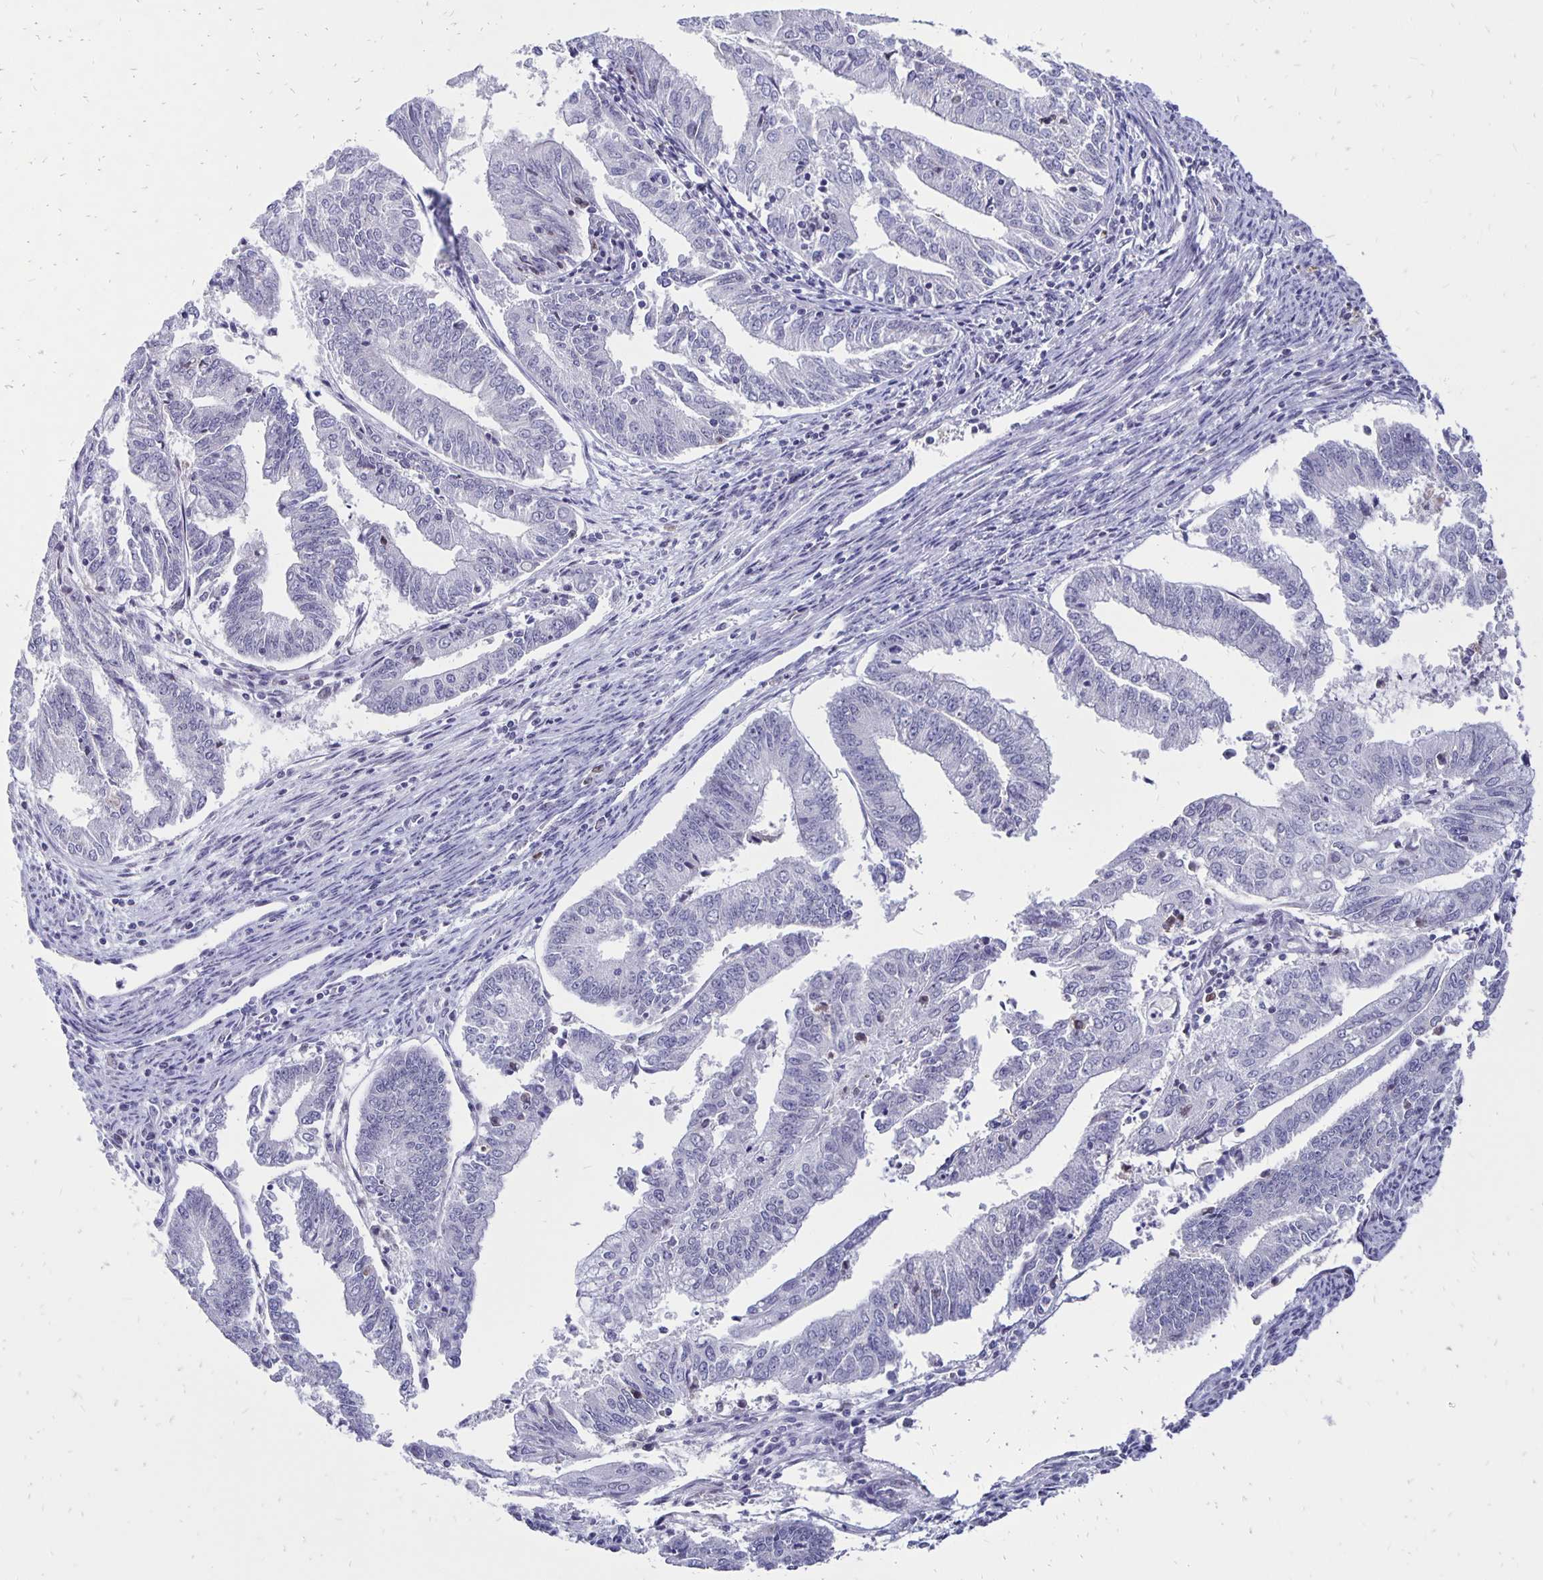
{"staining": {"intensity": "negative", "quantity": "none", "location": "none"}, "tissue": "endometrial cancer", "cell_type": "Tumor cells", "image_type": "cancer", "snomed": [{"axis": "morphology", "description": "Adenocarcinoma, NOS"}, {"axis": "topography", "description": "Endometrium"}], "caption": "This photomicrograph is of endometrial adenocarcinoma stained with immunohistochemistry to label a protein in brown with the nuclei are counter-stained blue. There is no expression in tumor cells.", "gene": "DCK", "patient": {"sex": "female", "age": 61}}